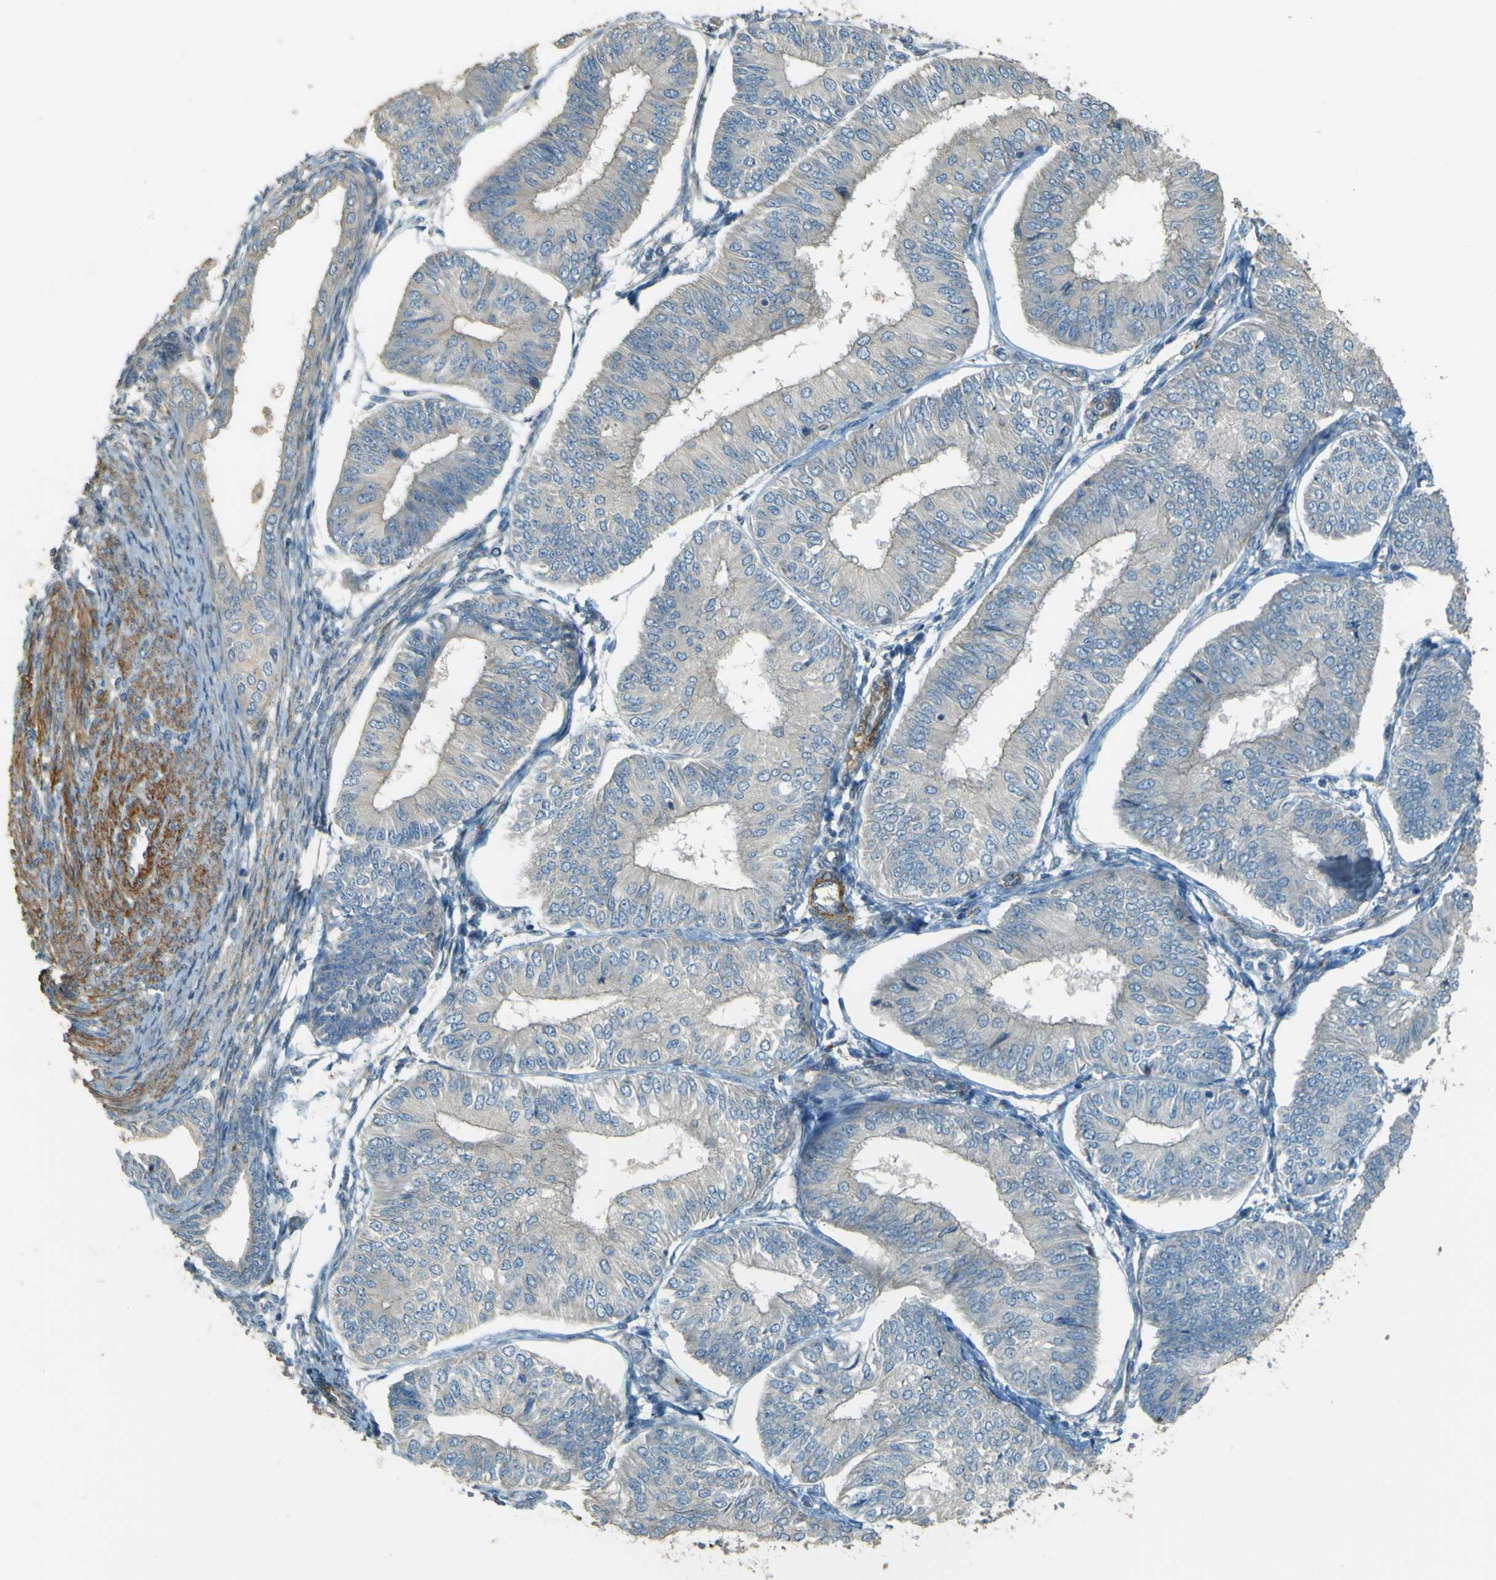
{"staining": {"intensity": "negative", "quantity": "none", "location": "none"}, "tissue": "endometrial cancer", "cell_type": "Tumor cells", "image_type": "cancer", "snomed": [{"axis": "morphology", "description": "Adenocarcinoma, NOS"}, {"axis": "topography", "description": "Endometrium"}], "caption": "The image displays no staining of tumor cells in endometrial cancer (adenocarcinoma).", "gene": "NEXN", "patient": {"sex": "female", "age": 58}}